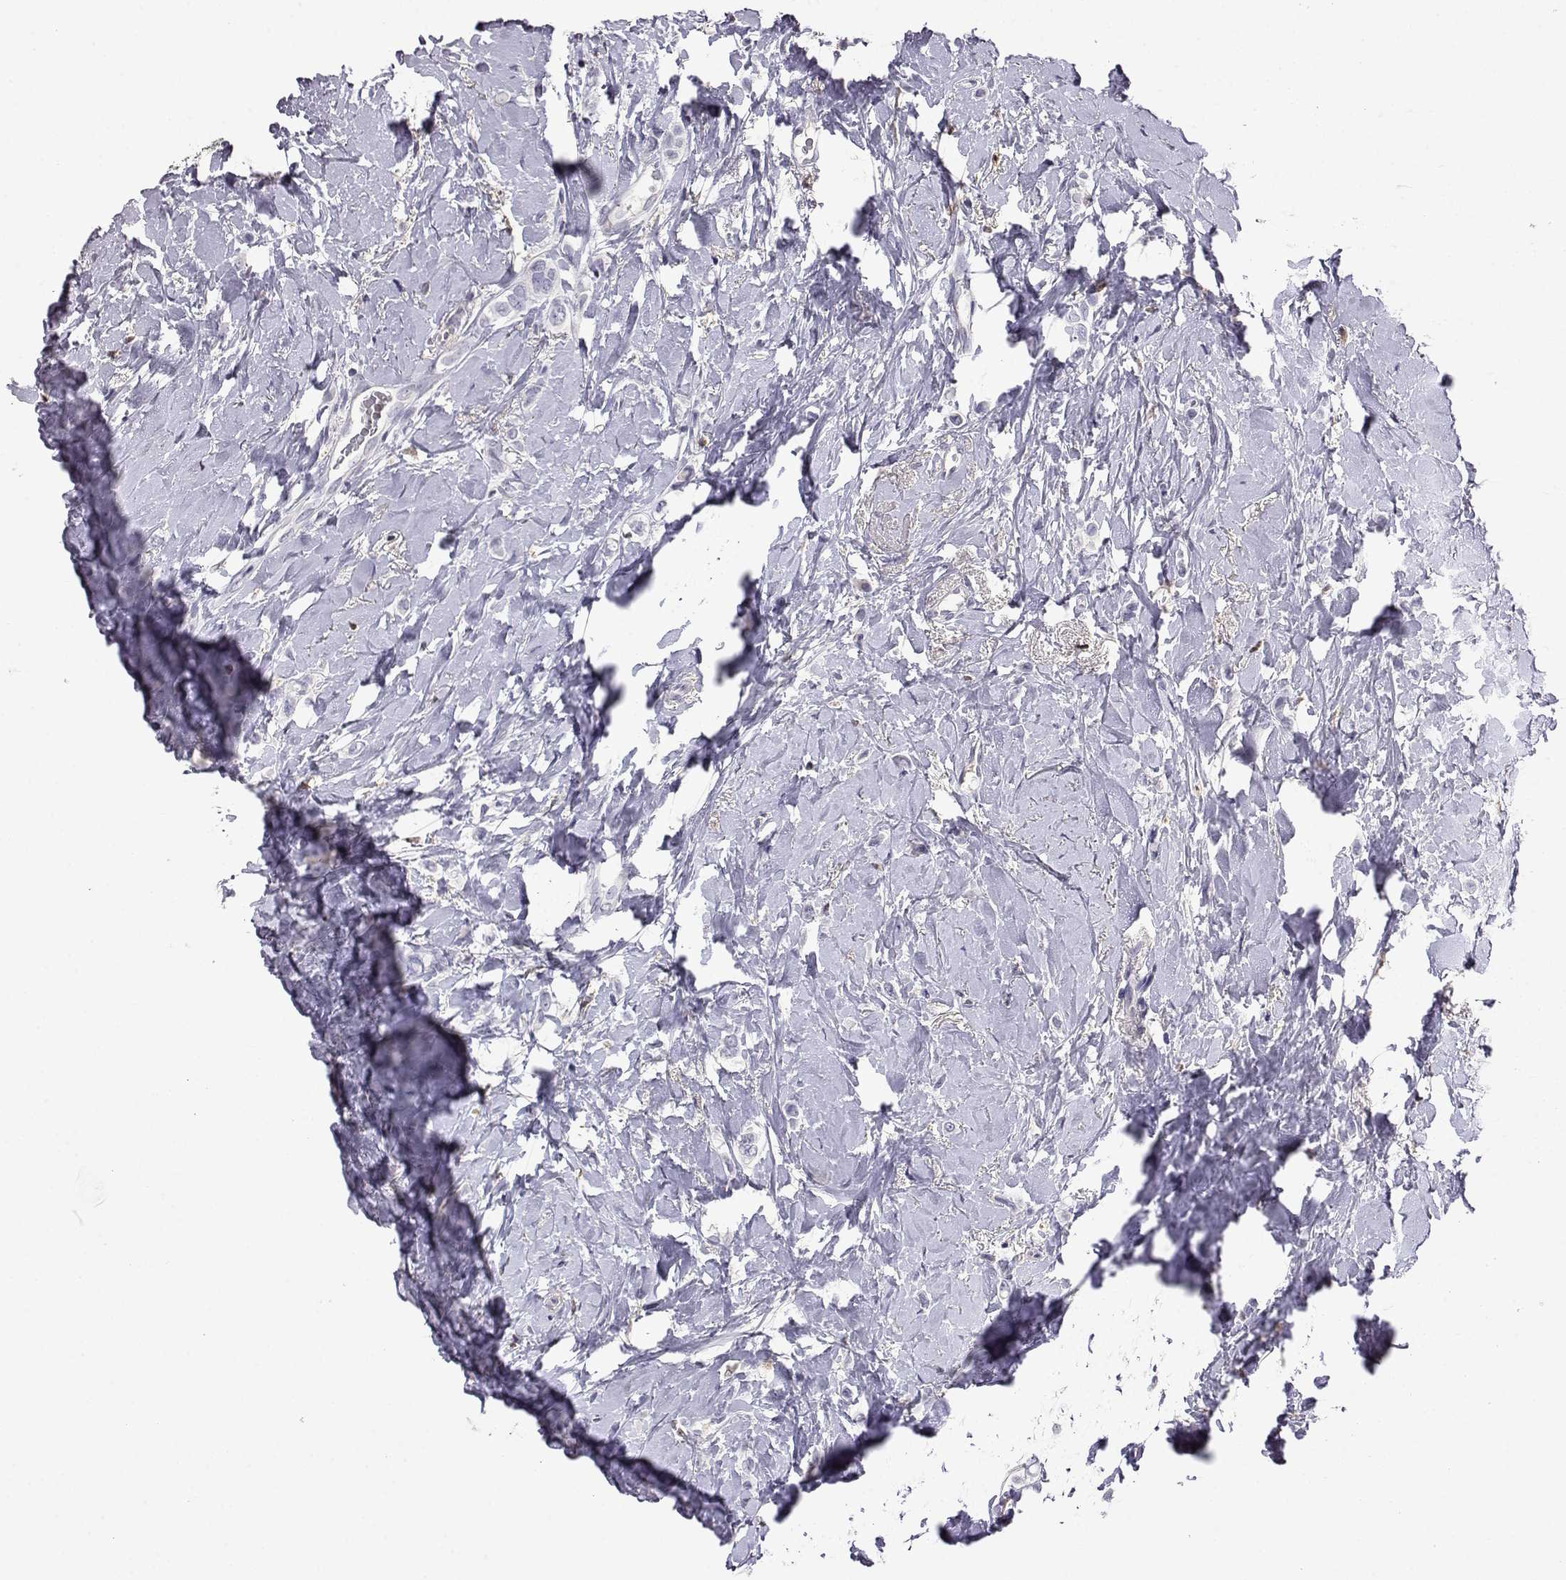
{"staining": {"intensity": "negative", "quantity": "none", "location": "none"}, "tissue": "breast cancer", "cell_type": "Tumor cells", "image_type": "cancer", "snomed": [{"axis": "morphology", "description": "Lobular carcinoma"}, {"axis": "topography", "description": "Breast"}], "caption": "Image shows no protein positivity in tumor cells of breast cancer (lobular carcinoma) tissue.", "gene": "AKR1B1", "patient": {"sex": "female", "age": 66}}